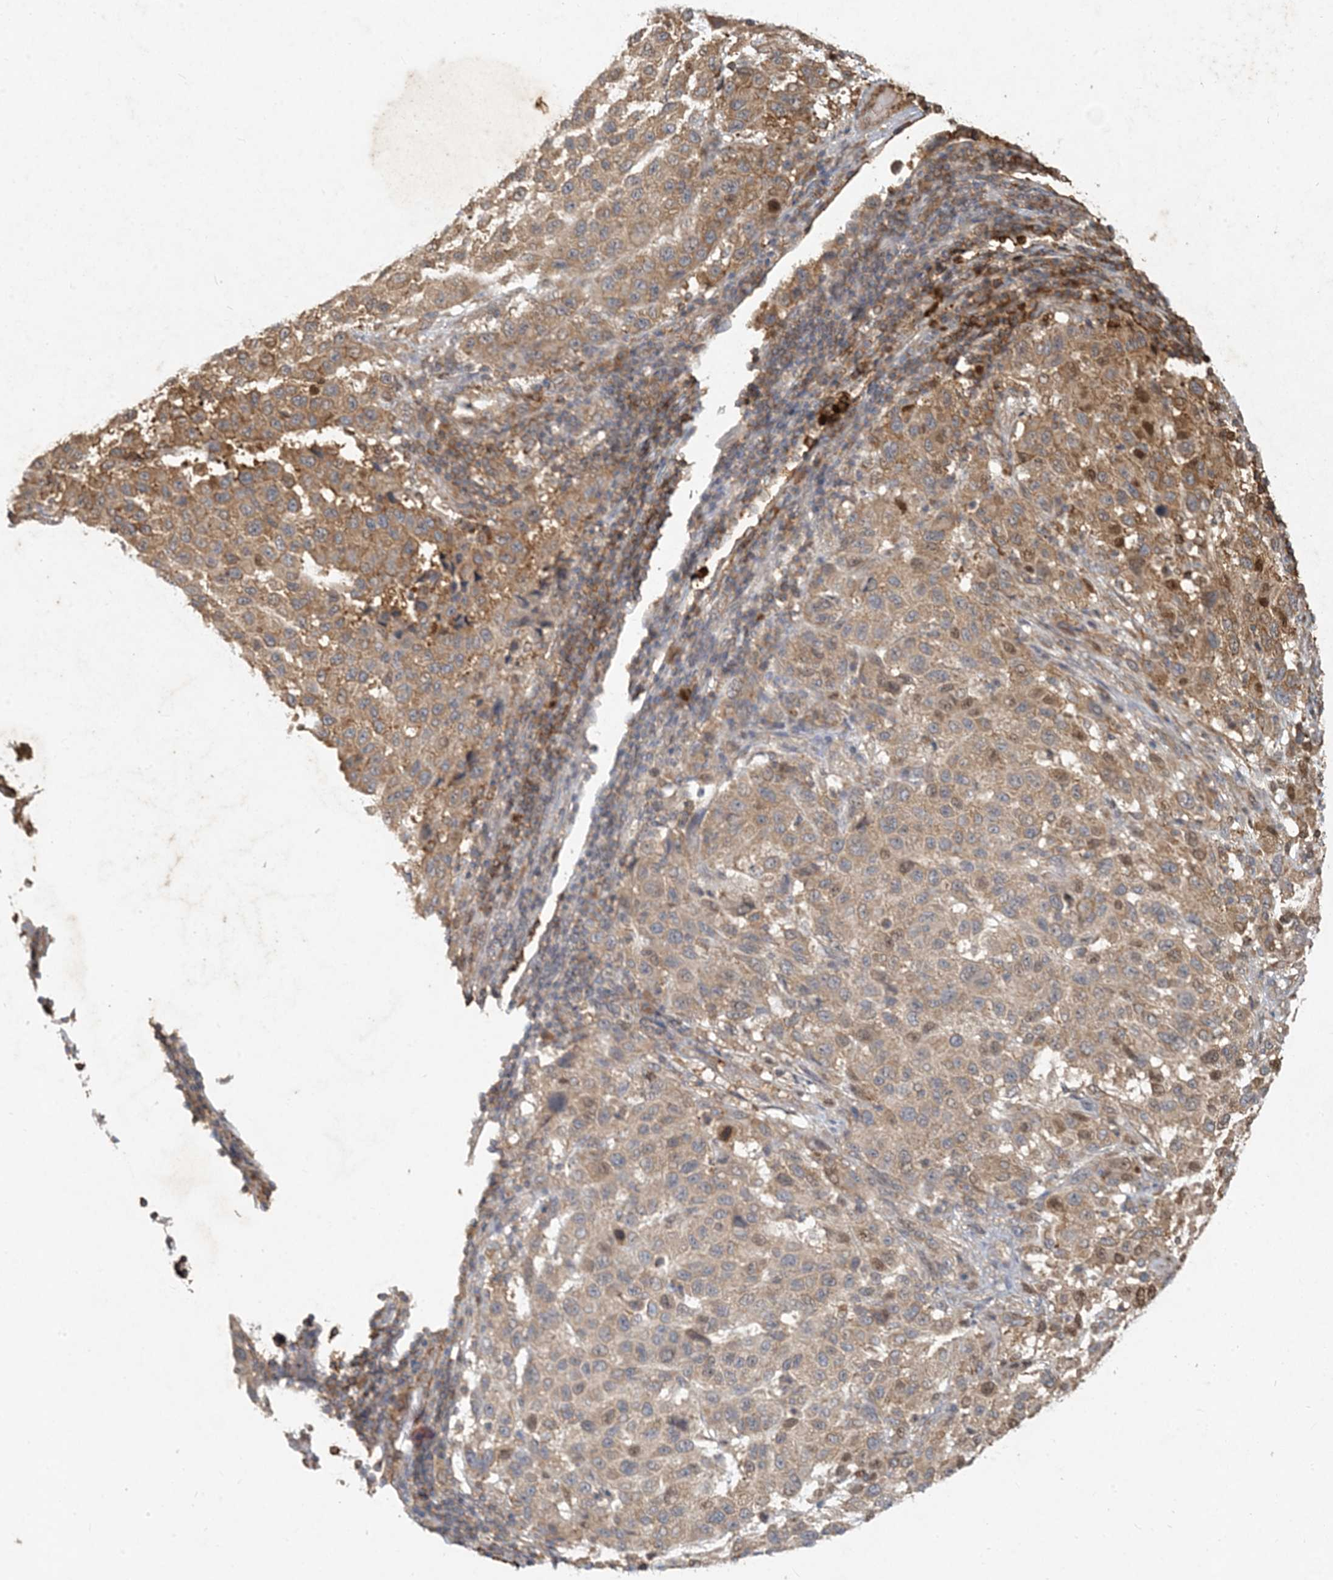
{"staining": {"intensity": "moderate", "quantity": ">75%", "location": "cytoplasmic/membranous"}, "tissue": "melanoma", "cell_type": "Tumor cells", "image_type": "cancer", "snomed": [{"axis": "morphology", "description": "Malignant melanoma, Metastatic site"}, {"axis": "topography", "description": "Lymph node"}], "caption": "Malignant melanoma (metastatic site) stained for a protein displays moderate cytoplasmic/membranous positivity in tumor cells.", "gene": "MCOLN1", "patient": {"sex": "male", "age": 61}}